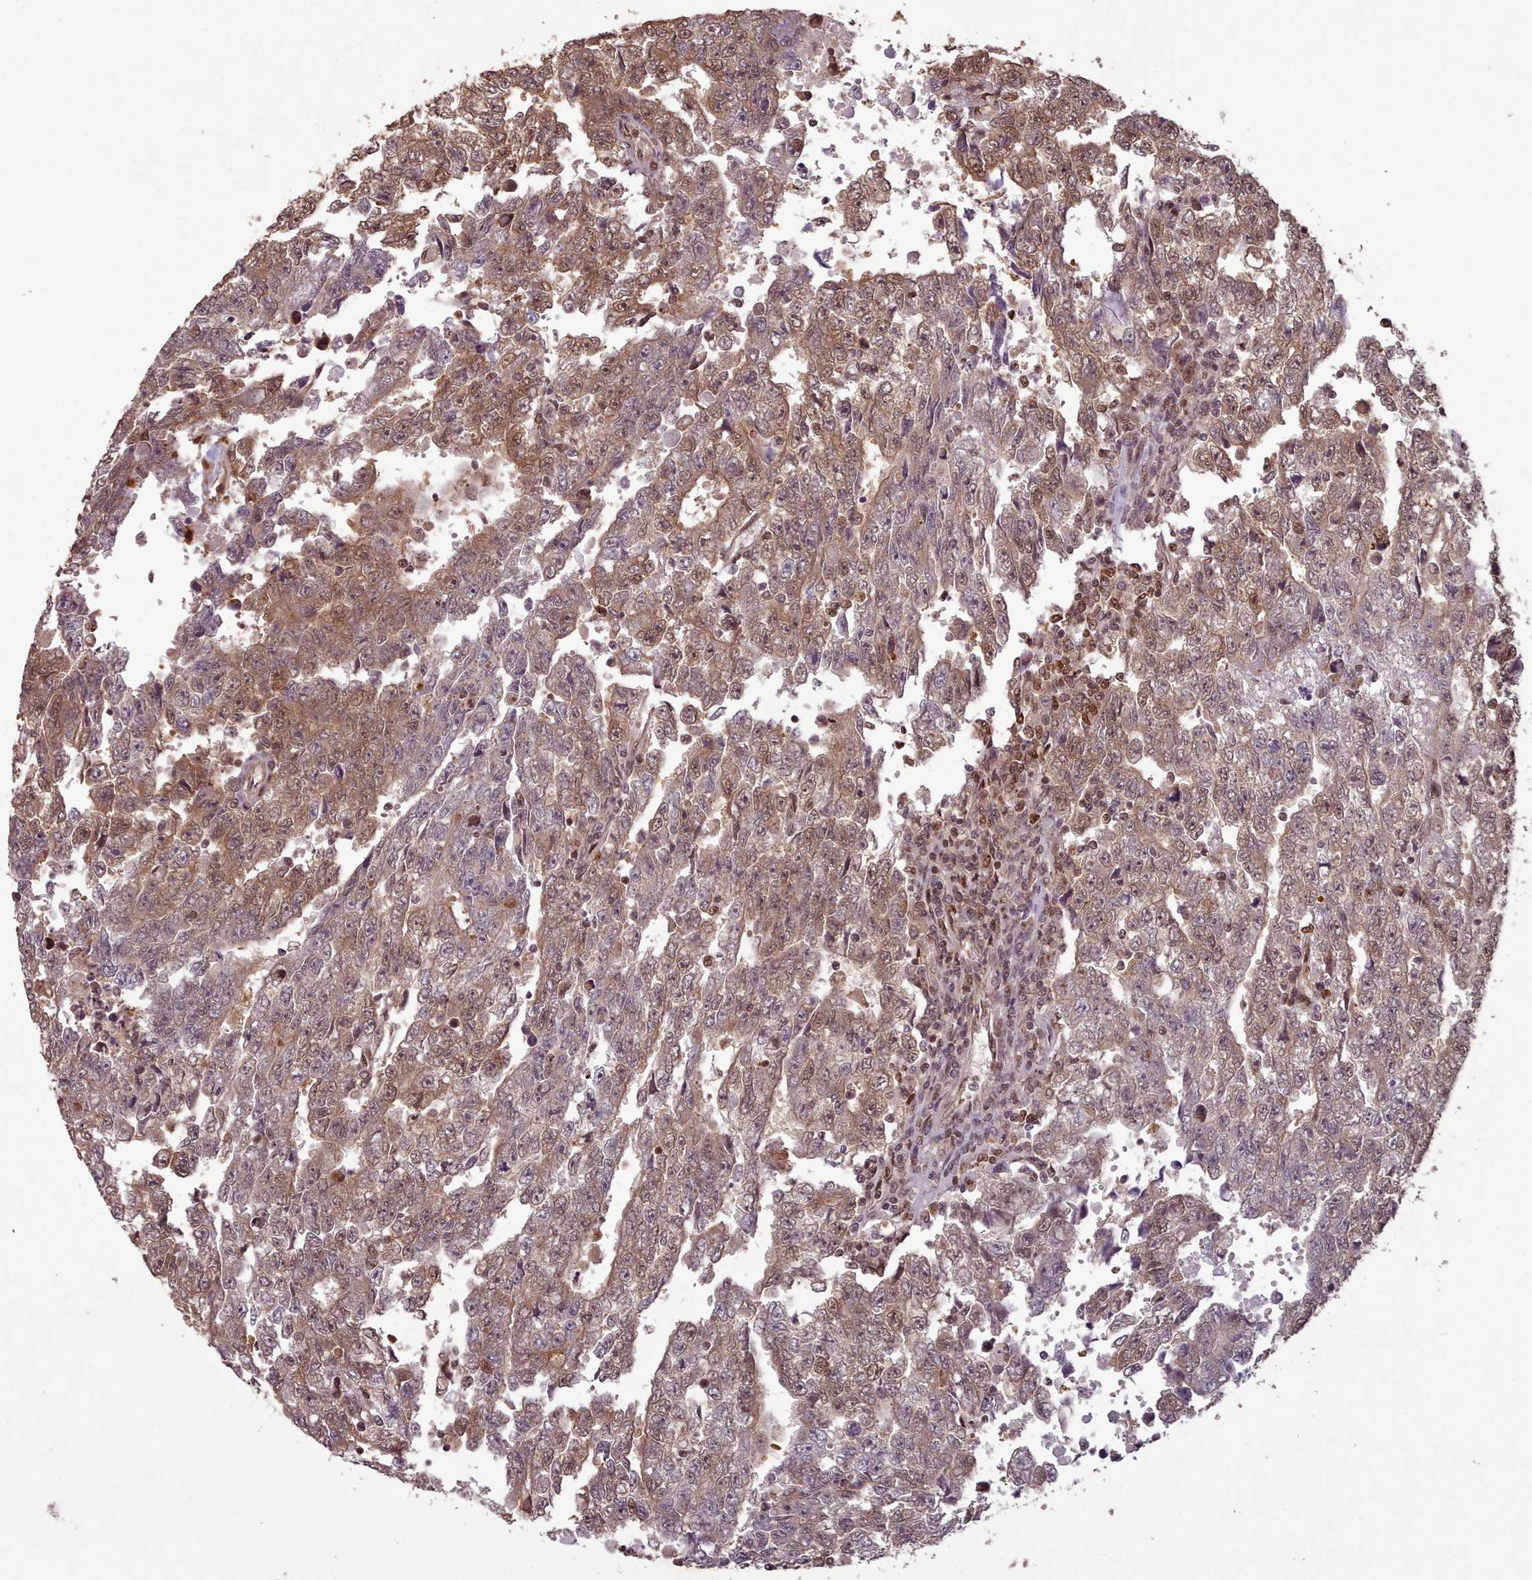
{"staining": {"intensity": "moderate", "quantity": "25%-75%", "location": "cytoplasmic/membranous,nuclear"}, "tissue": "testis cancer", "cell_type": "Tumor cells", "image_type": "cancer", "snomed": [{"axis": "morphology", "description": "Carcinoma, Embryonal, NOS"}, {"axis": "topography", "description": "Testis"}], "caption": "A brown stain labels moderate cytoplasmic/membranous and nuclear expression of a protein in human testis embryonal carcinoma tumor cells.", "gene": "RPS27A", "patient": {"sex": "male", "age": 25}}